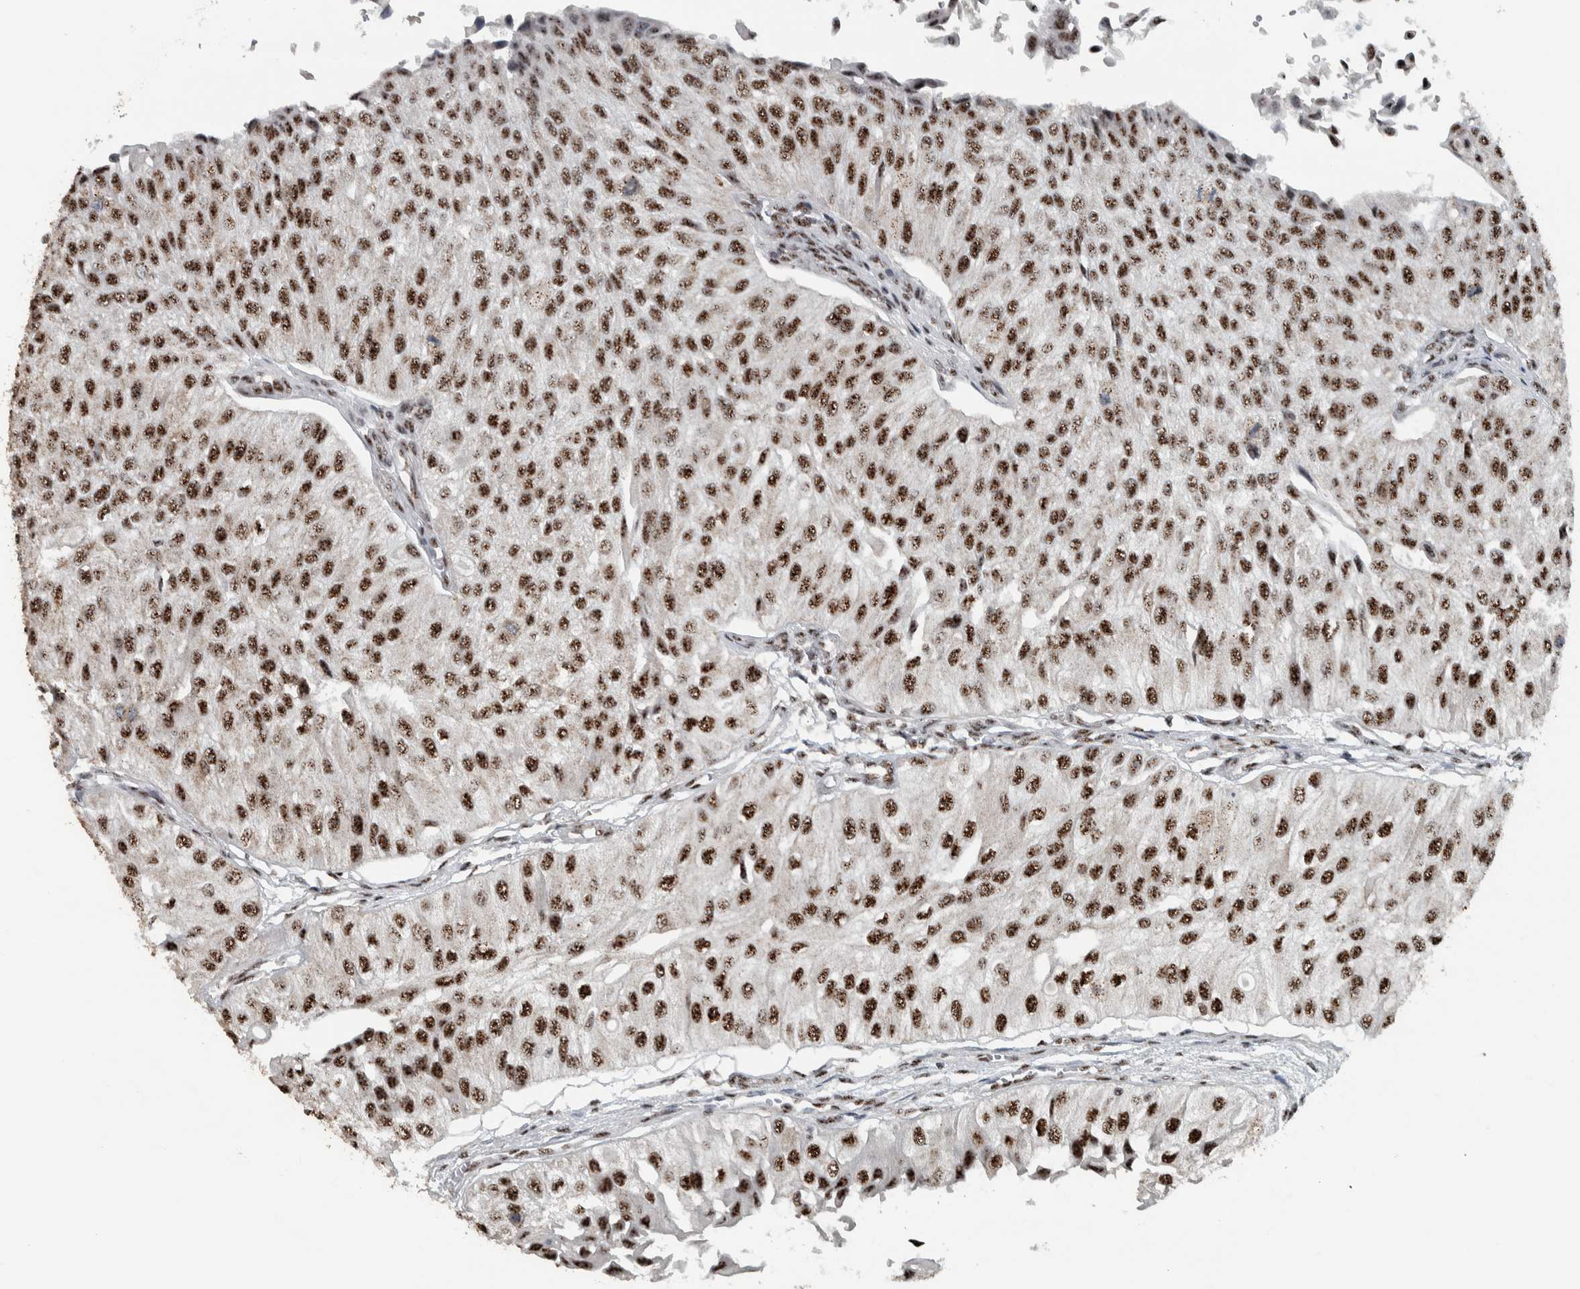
{"staining": {"intensity": "strong", "quantity": ">75%", "location": "nuclear"}, "tissue": "urothelial cancer", "cell_type": "Tumor cells", "image_type": "cancer", "snomed": [{"axis": "morphology", "description": "Urothelial carcinoma, High grade"}, {"axis": "topography", "description": "Kidney"}, {"axis": "topography", "description": "Urinary bladder"}], "caption": "This is an image of immunohistochemistry (IHC) staining of urothelial cancer, which shows strong staining in the nuclear of tumor cells.", "gene": "SON", "patient": {"sex": "male", "age": 77}}